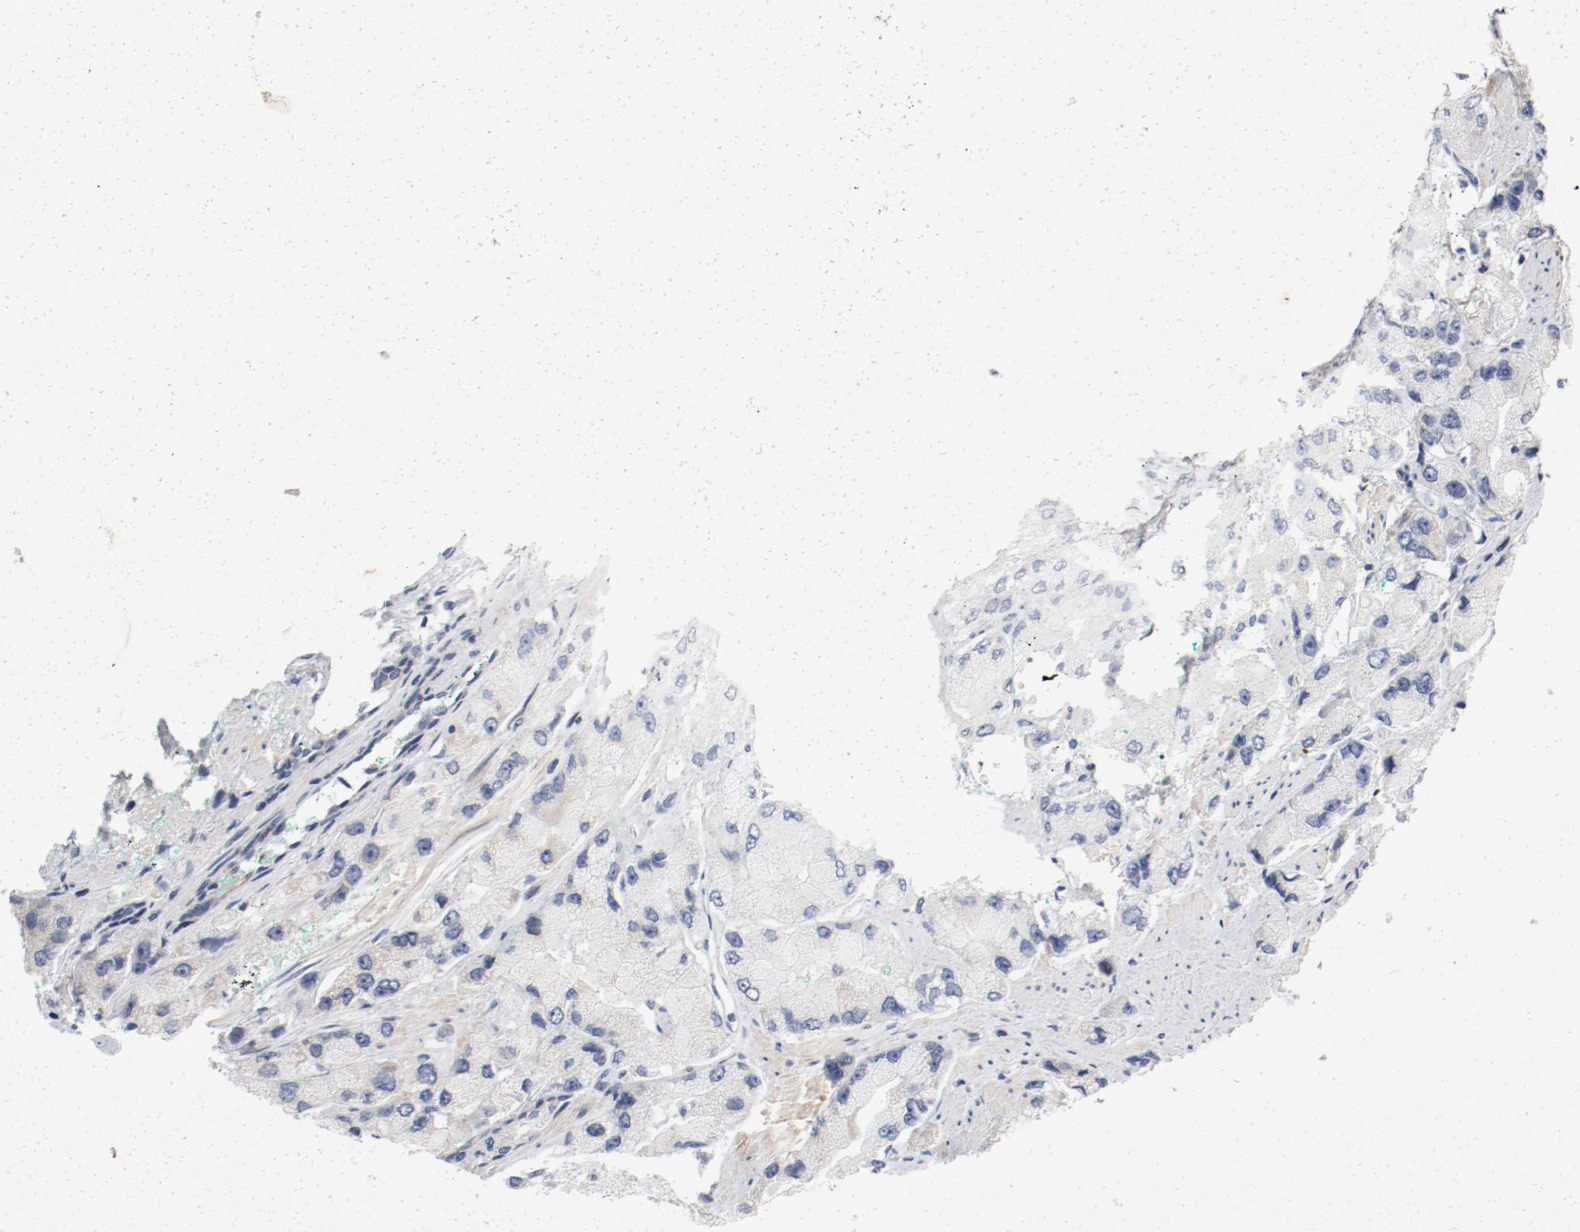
{"staining": {"intensity": "weak", "quantity": "<25%", "location": "cytoplasmic/membranous"}, "tissue": "prostate cancer", "cell_type": "Tumor cells", "image_type": "cancer", "snomed": [{"axis": "morphology", "description": "Adenocarcinoma, High grade"}, {"axis": "topography", "description": "Prostate"}], "caption": "Tumor cells show no significant protein staining in high-grade adenocarcinoma (prostate).", "gene": "PIM1", "patient": {"sex": "male", "age": 58}}